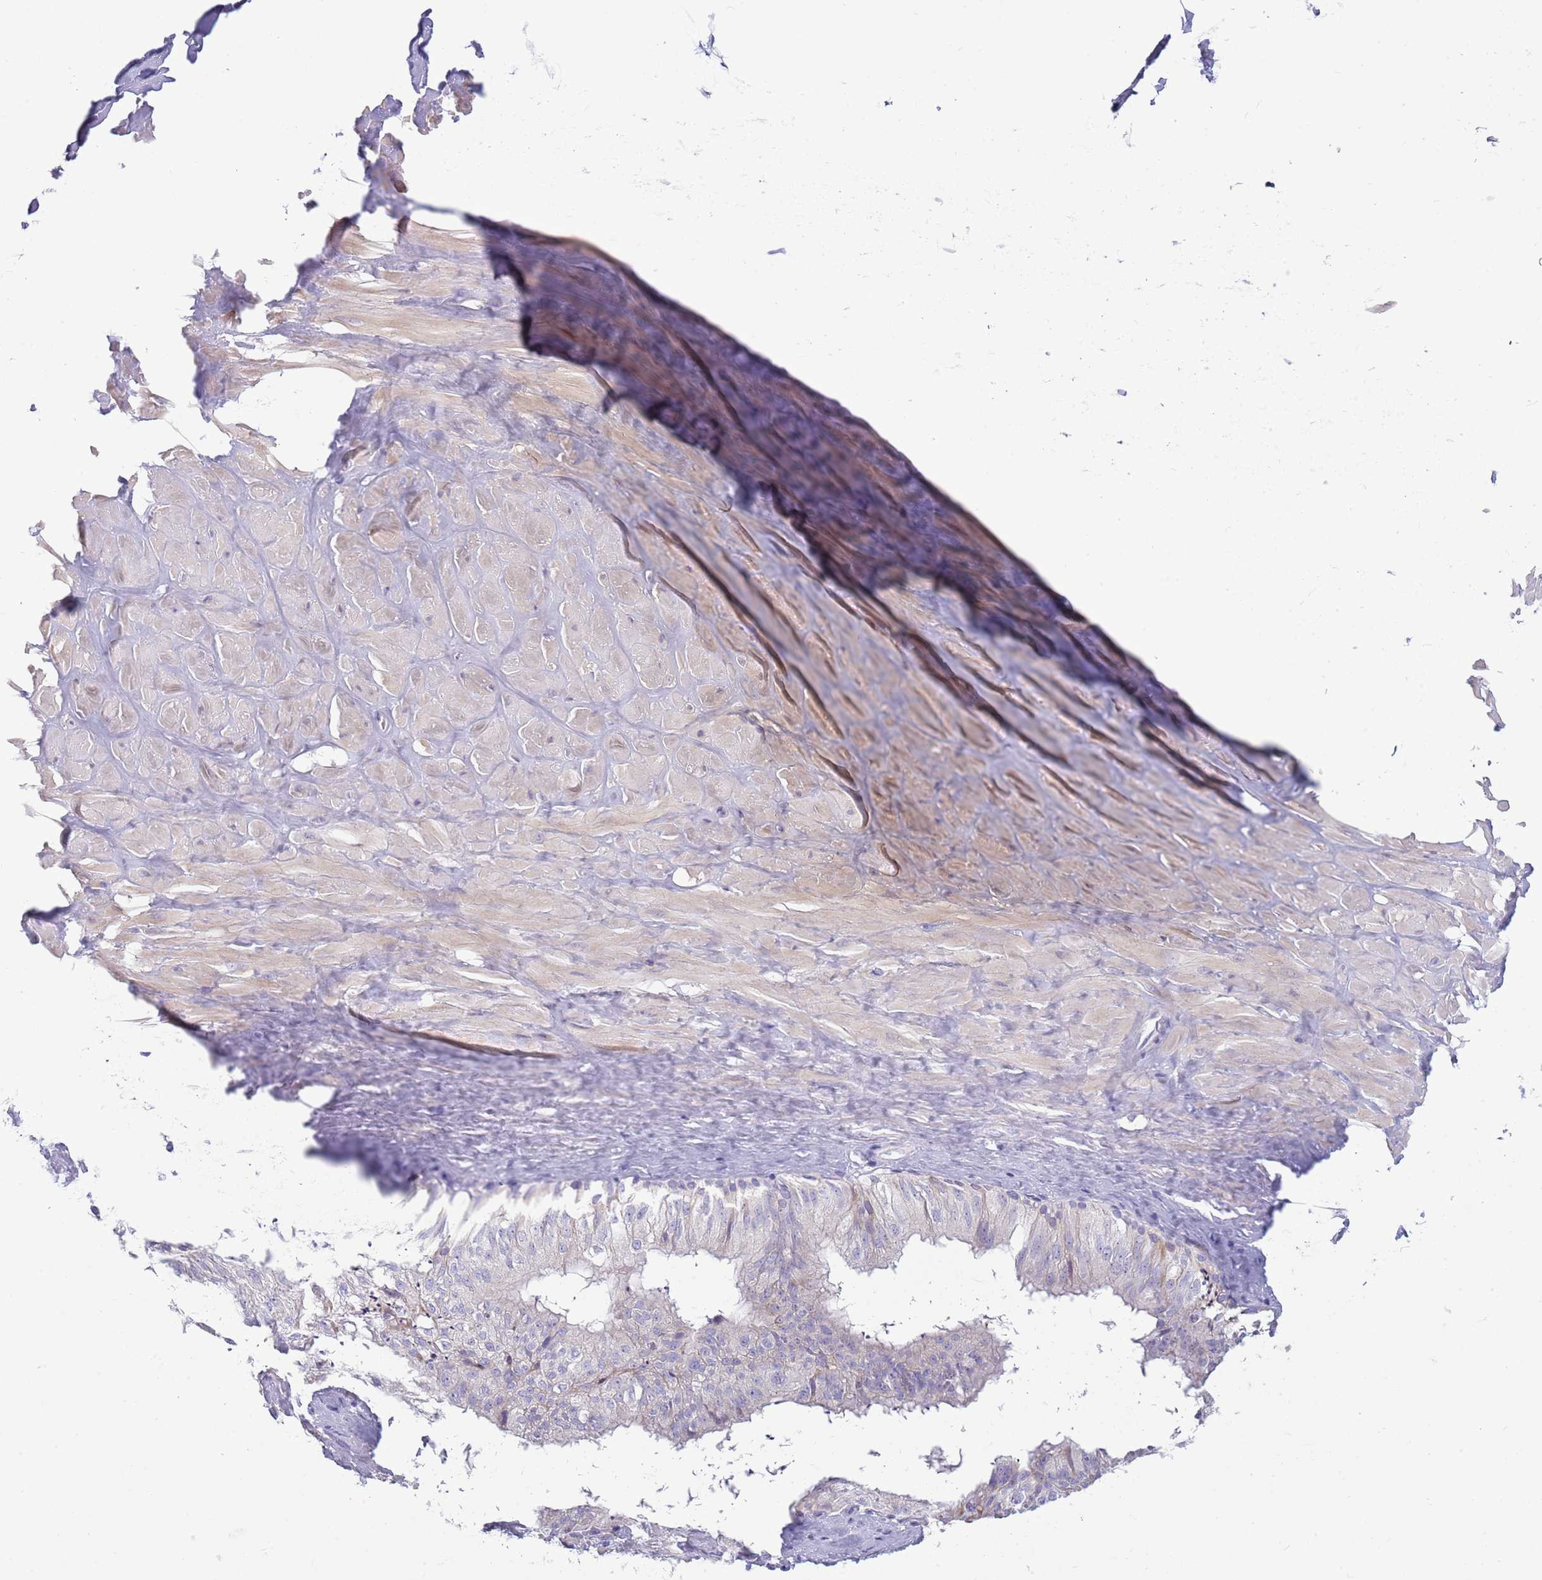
{"staining": {"intensity": "negative", "quantity": "none", "location": "none"}, "tissue": "adipose tissue", "cell_type": "Adipocytes", "image_type": "normal", "snomed": [{"axis": "morphology", "description": "Normal tissue, NOS"}, {"axis": "topography", "description": "Soft tissue"}, {"axis": "topography", "description": "Adipose tissue"}, {"axis": "topography", "description": "Vascular tissue"}, {"axis": "topography", "description": "Peripheral nerve tissue"}], "caption": "The micrograph displays no significant expression in adipocytes of adipose tissue.", "gene": "DDHD1", "patient": {"sex": "male", "age": 46}}